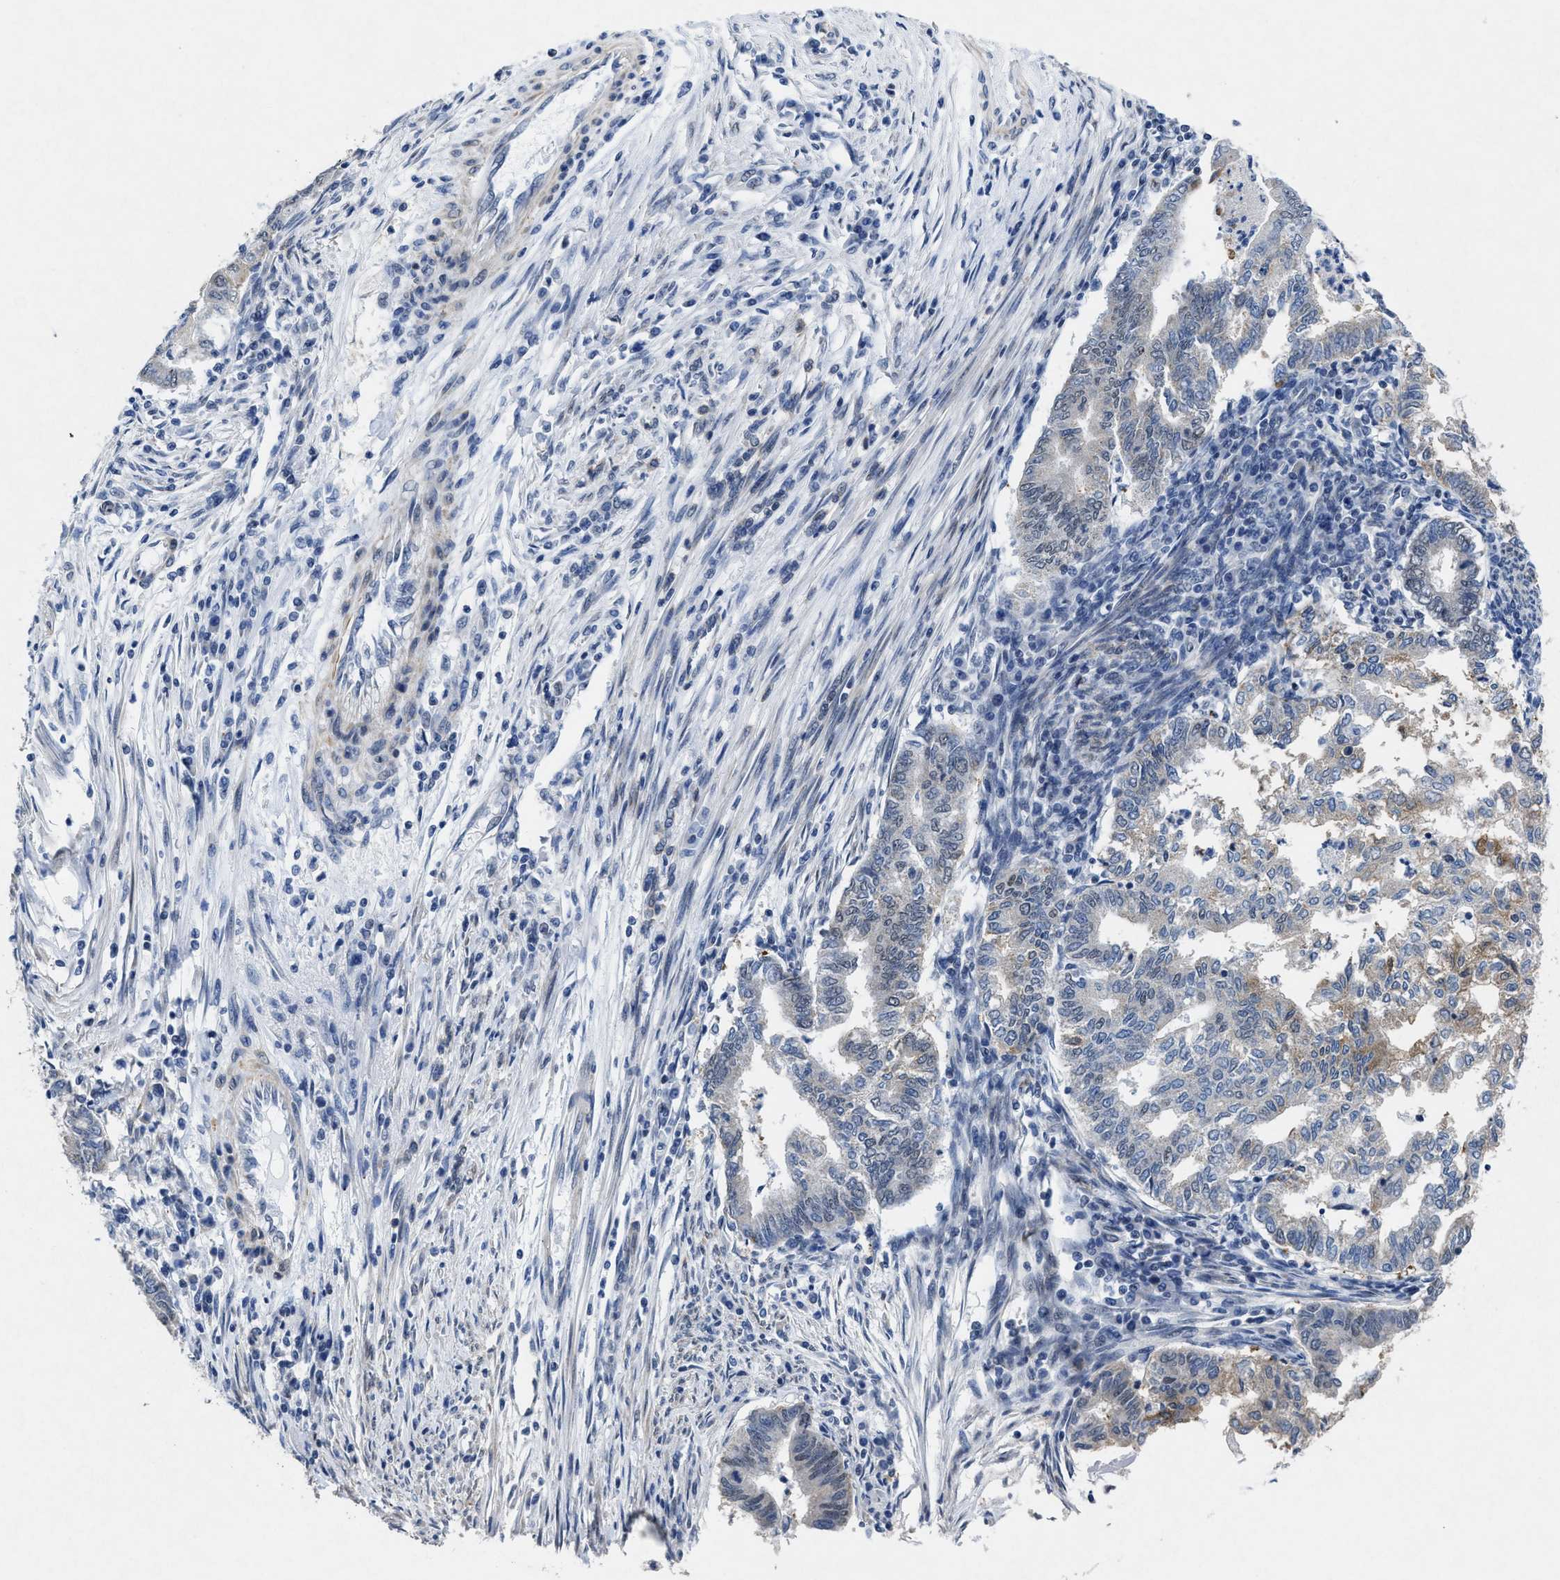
{"staining": {"intensity": "weak", "quantity": "<25%", "location": "cytoplasmic/membranous"}, "tissue": "endometrial cancer", "cell_type": "Tumor cells", "image_type": "cancer", "snomed": [{"axis": "morphology", "description": "Polyp, NOS"}, {"axis": "morphology", "description": "Adenocarcinoma, NOS"}, {"axis": "morphology", "description": "Adenoma, NOS"}, {"axis": "topography", "description": "Endometrium"}], "caption": "This micrograph is of polyp (endometrial) stained with IHC to label a protein in brown with the nuclei are counter-stained blue. There is no staining in tumor cells.", "gene": "ID3", "patient": {"sex": "female", "age": 79}}